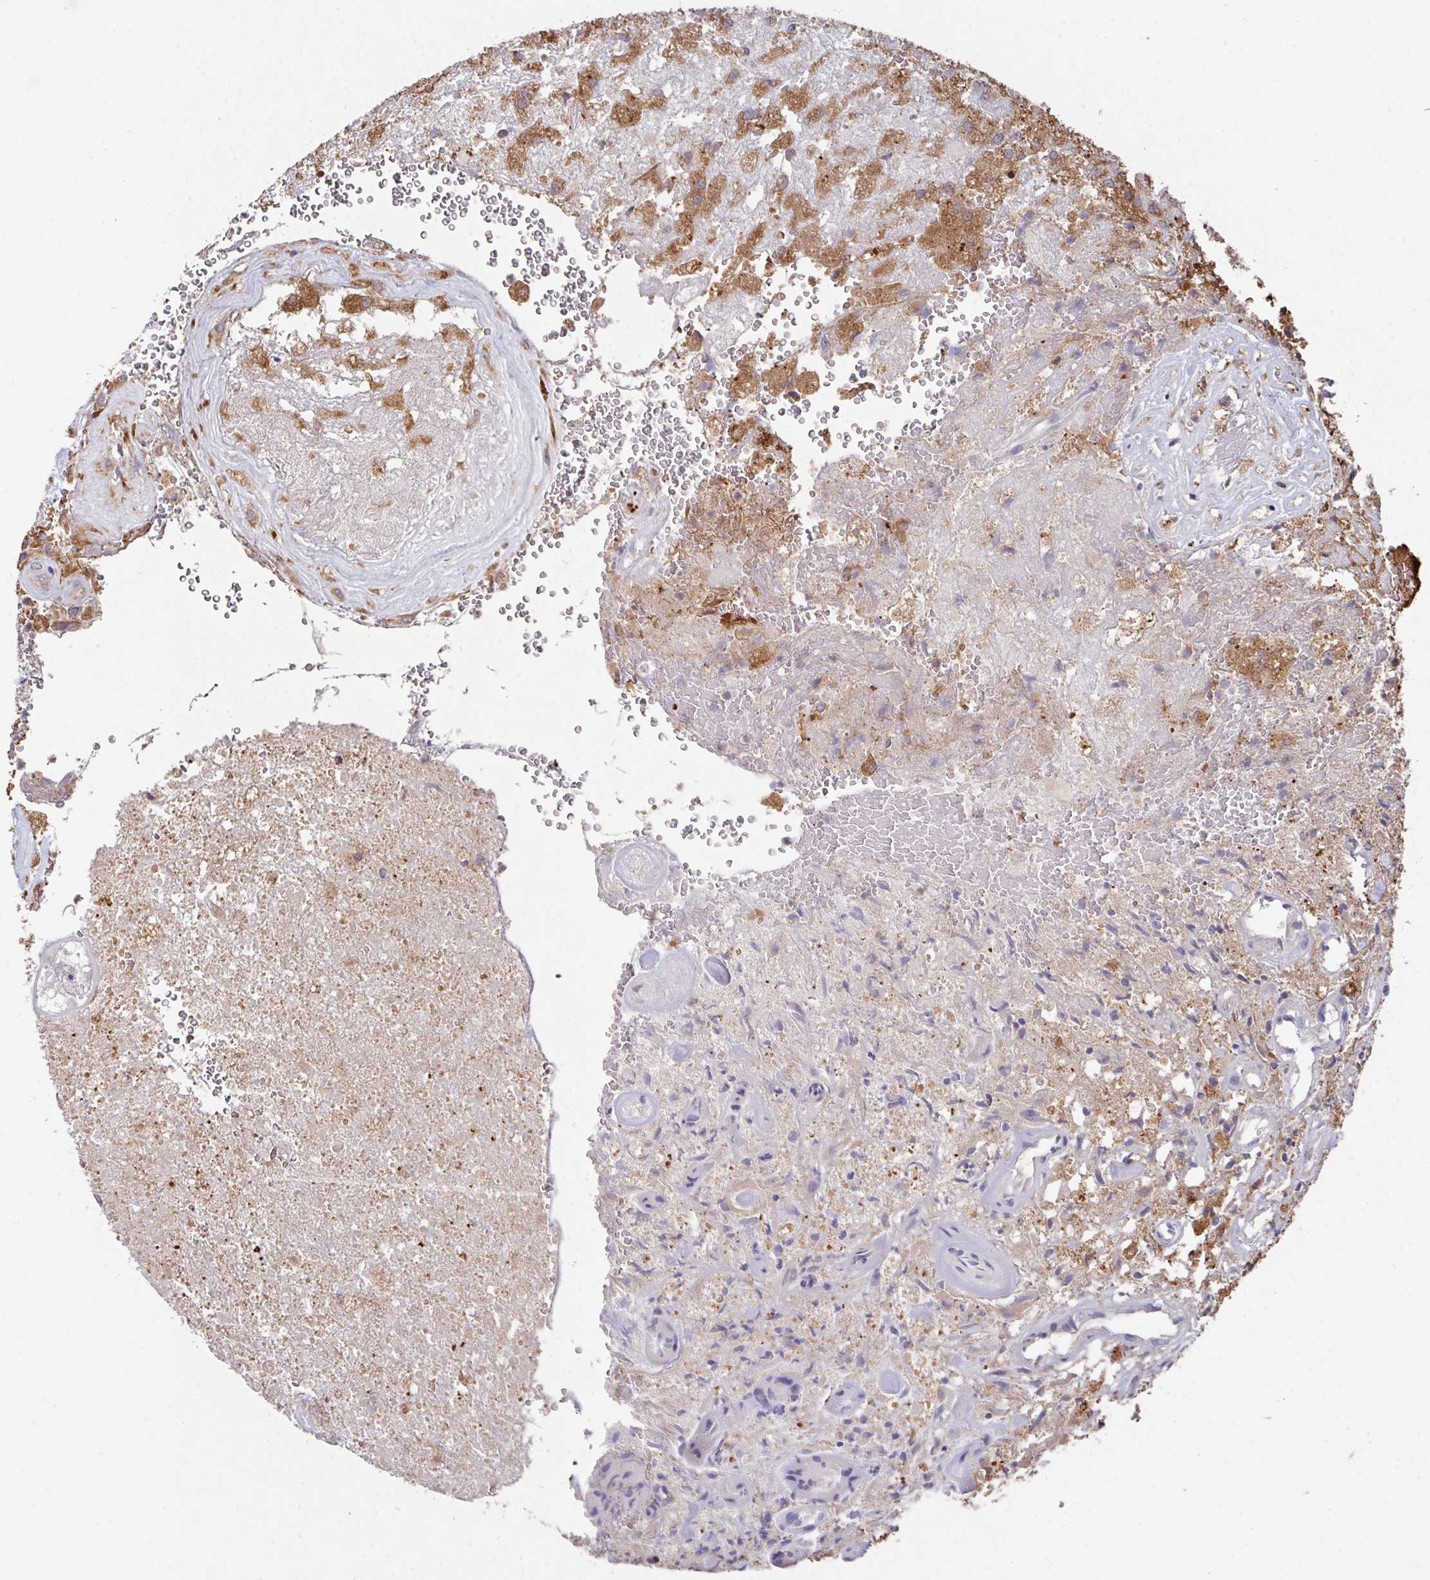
{"staining": {"intensity": "weak", "quantity": "<25%", "location": "cytoplasmic/membranous"}, "tissue": "glioma", "cell_type": "Tumor cells", "image_type": "cancer", "snomed": [{"axis": "morphology", "description": "Glioma, malignant, High grade"}, {"axis": "topography", "description": "Brain"}], "caption": "A high-resolution micrograph shows immunohistochemistry staining of high-grade glioma (malignant), which shows no significant expression in tumor cells.", "gene": "TRIM14", "patient": {"sex": "male", "age": 56}}